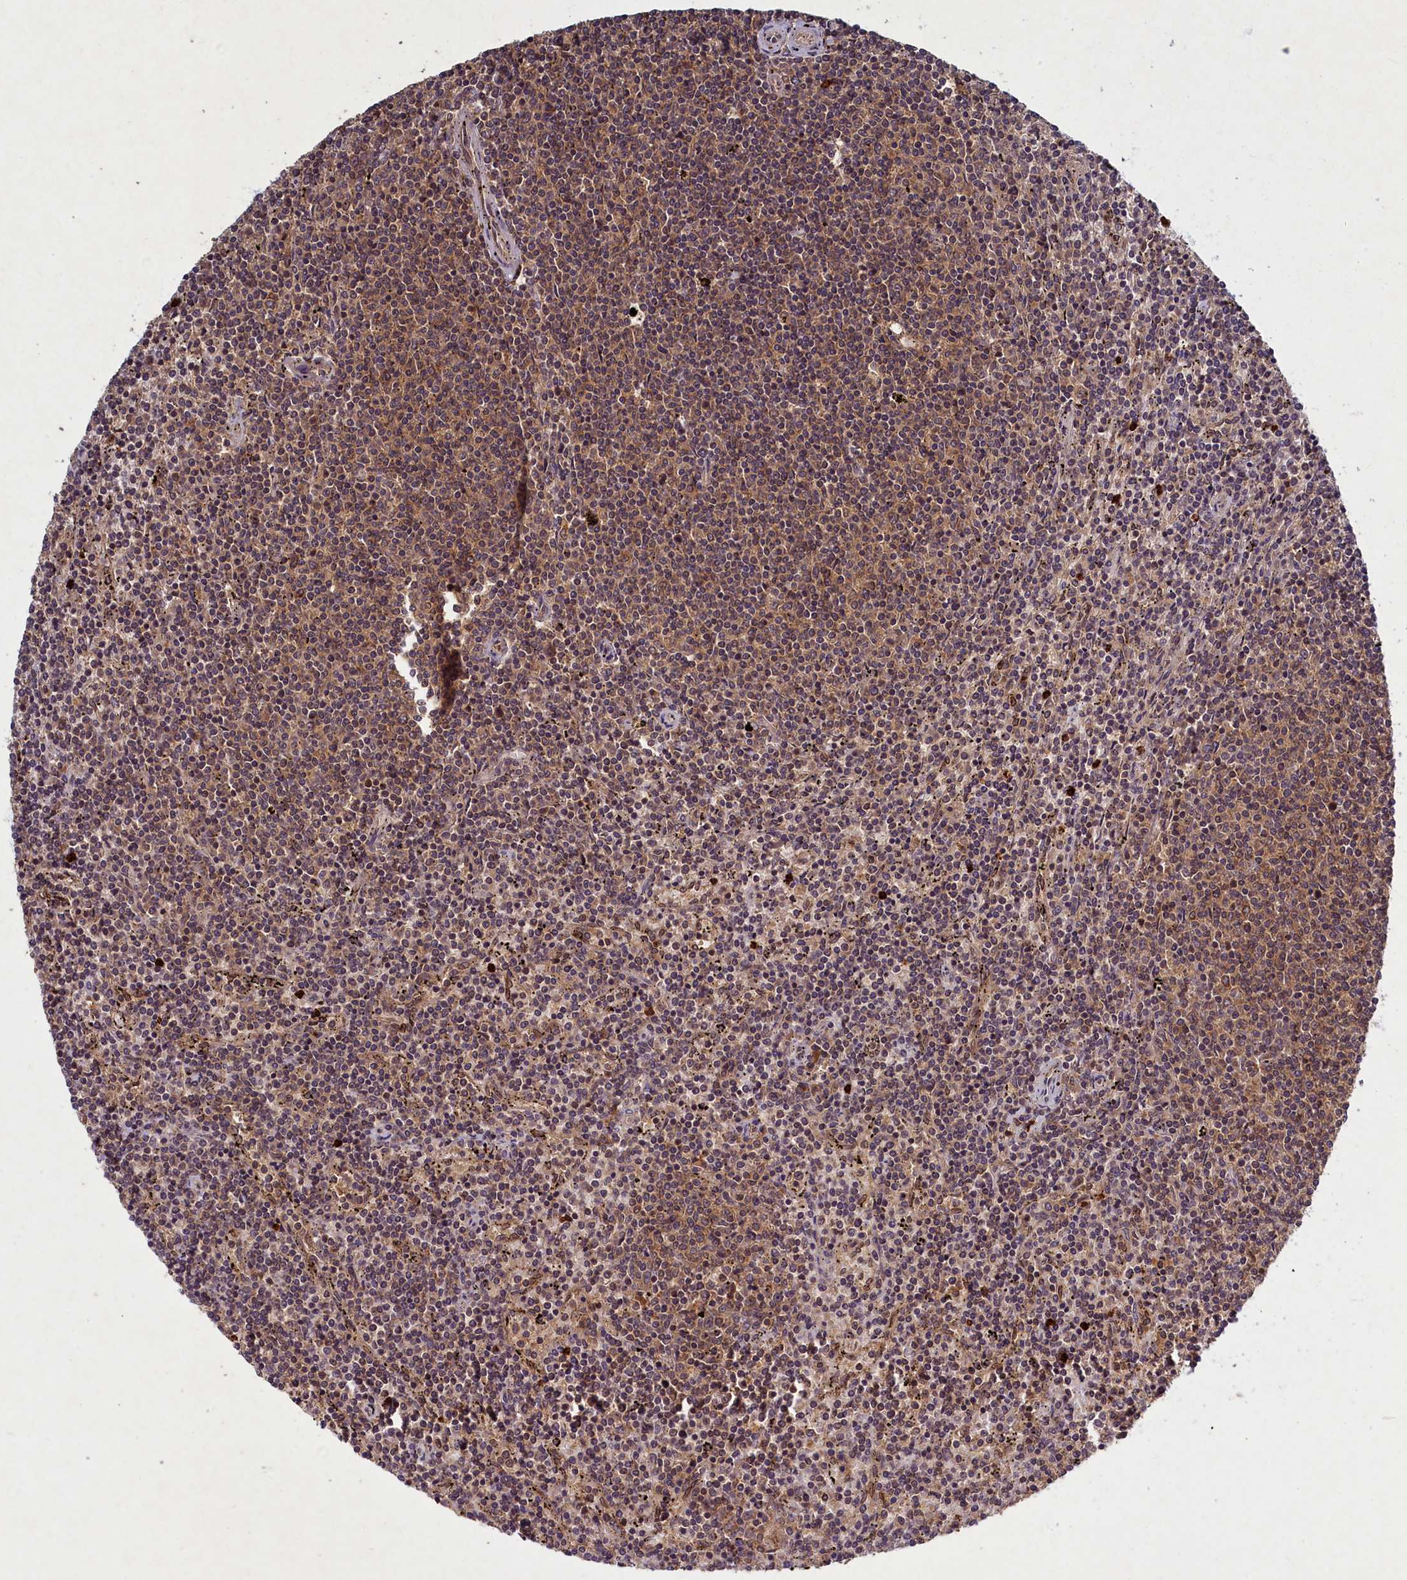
{"staining": {"intensity": "moderate", "quantity": "25%-75%", "location": "cytoplasmic/membranous"}, "tissue": "lymphoma", "cell_type": "Tumor cells", "image_type": "cancer", "snomed": [{"axis": "morphology", "description": "Malignant lymphoma, non-Hodgkin's type, Low grade"}, {"axis": "topography", "description": "Spleen"}], "caption": "This is an image of IHC staining of malignant lymphoma, non-Hodgkin's type (low-grade), which shows moderate staining in the cytoplasmic/membranous of tumor cells.", "gene": "BICD1", "patient": {"sex": "female", "age": 50}}